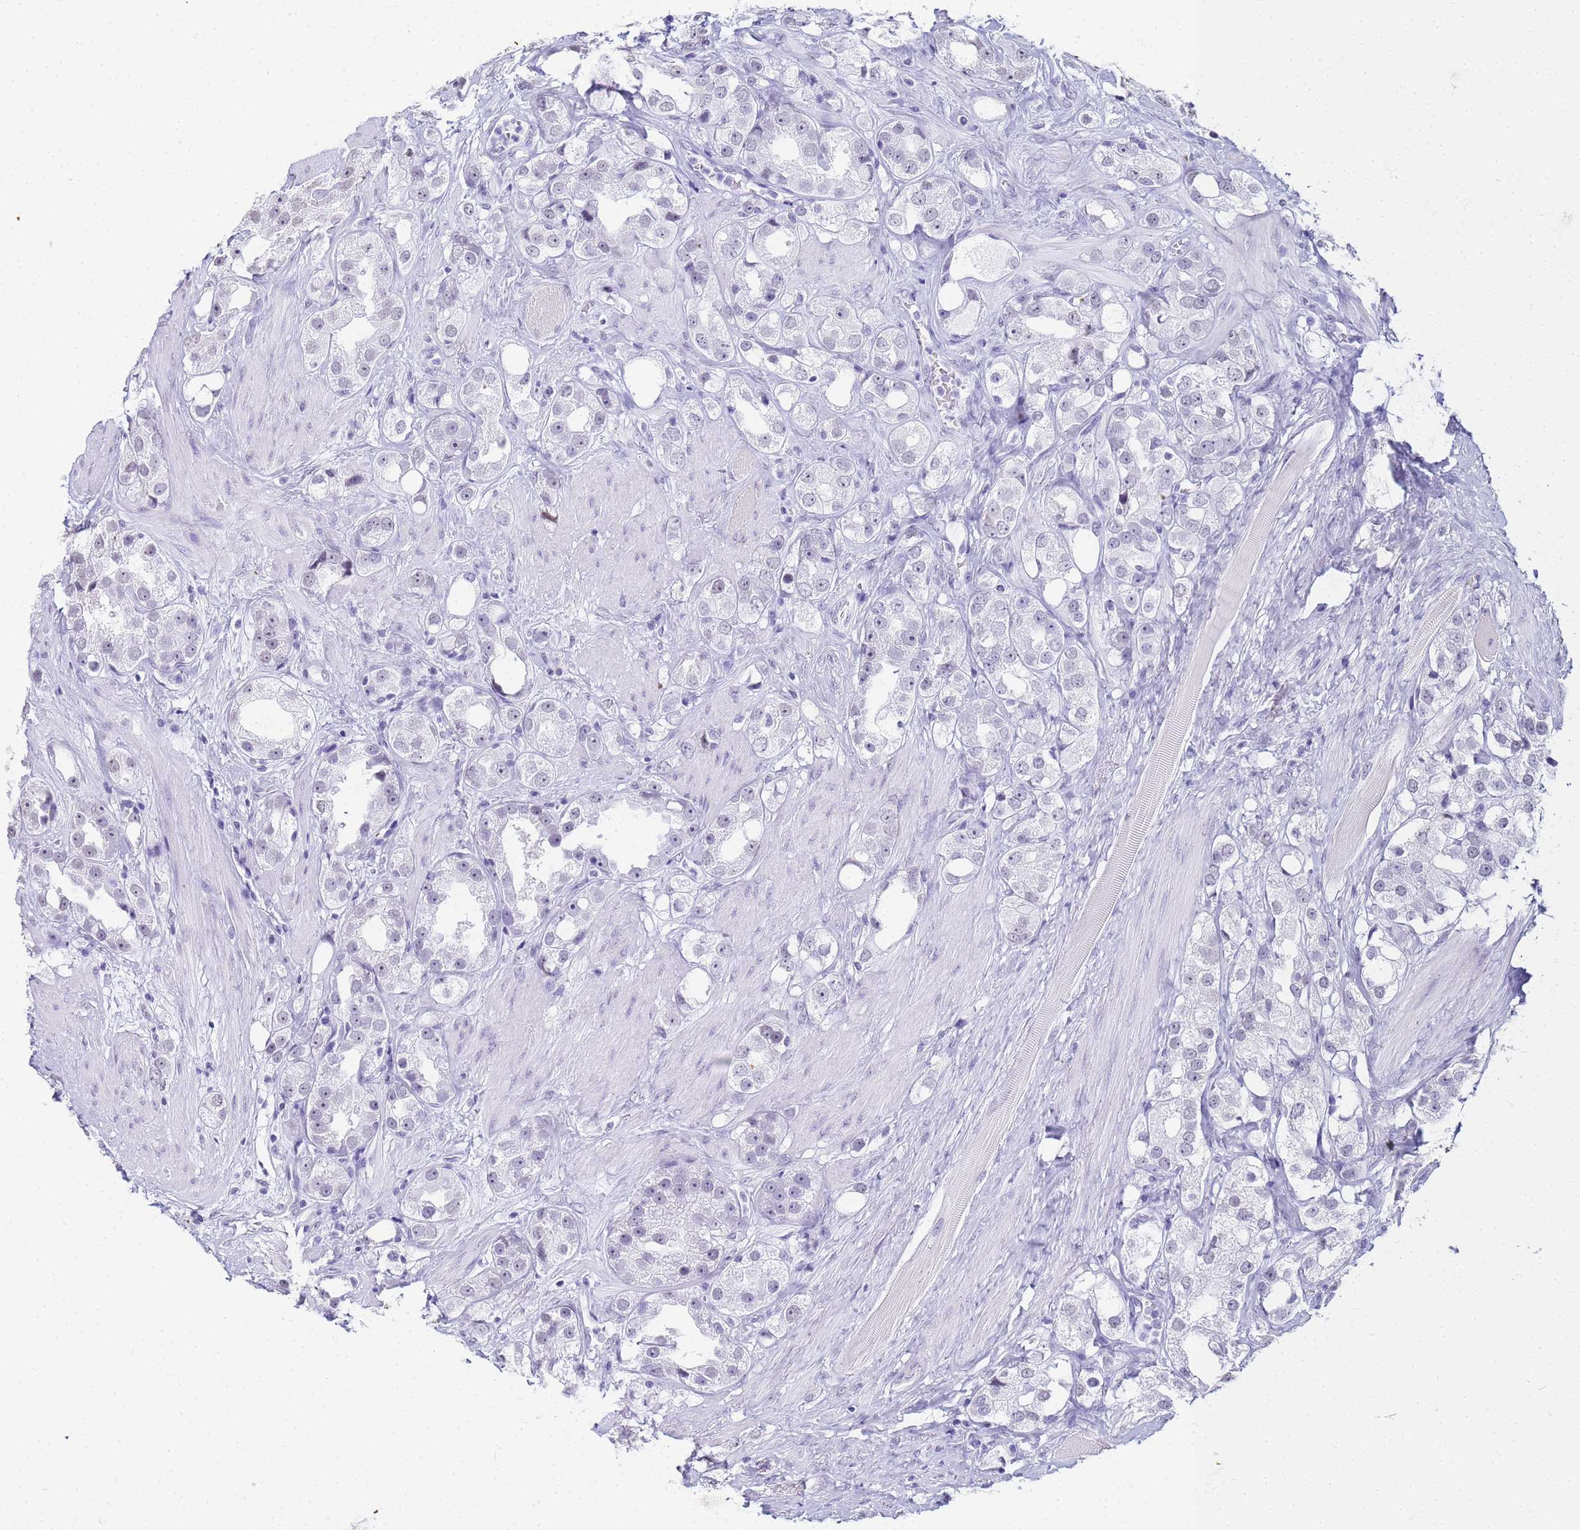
{"staining": {"intensity": "negative", "quantity": "none", "location": "none"}, "tissue": "prostate cancer", "cell_type": "Tumor cells", "image_type": "cancer", "snomed": [{"axis": "morphology", "description": "Adenocarcinoma, NOS"}, {"axis": "topography", "description": "Prostate"}], "caption": "This photomicrograph is of adenocarcinoma (prostate) stained with IHC to label a protein in brown with the nuclei are counter-stained blue. There is no expression in tumor cells. Brightfield microscopy of immunohistochemistry stained with DAB (3,3'-diaminobenzidine) (brown) and hematoxylin (blue), captured at high magnification.", "gene": "SLC7A9", "patient": {"sex": "male", "age": 79}}